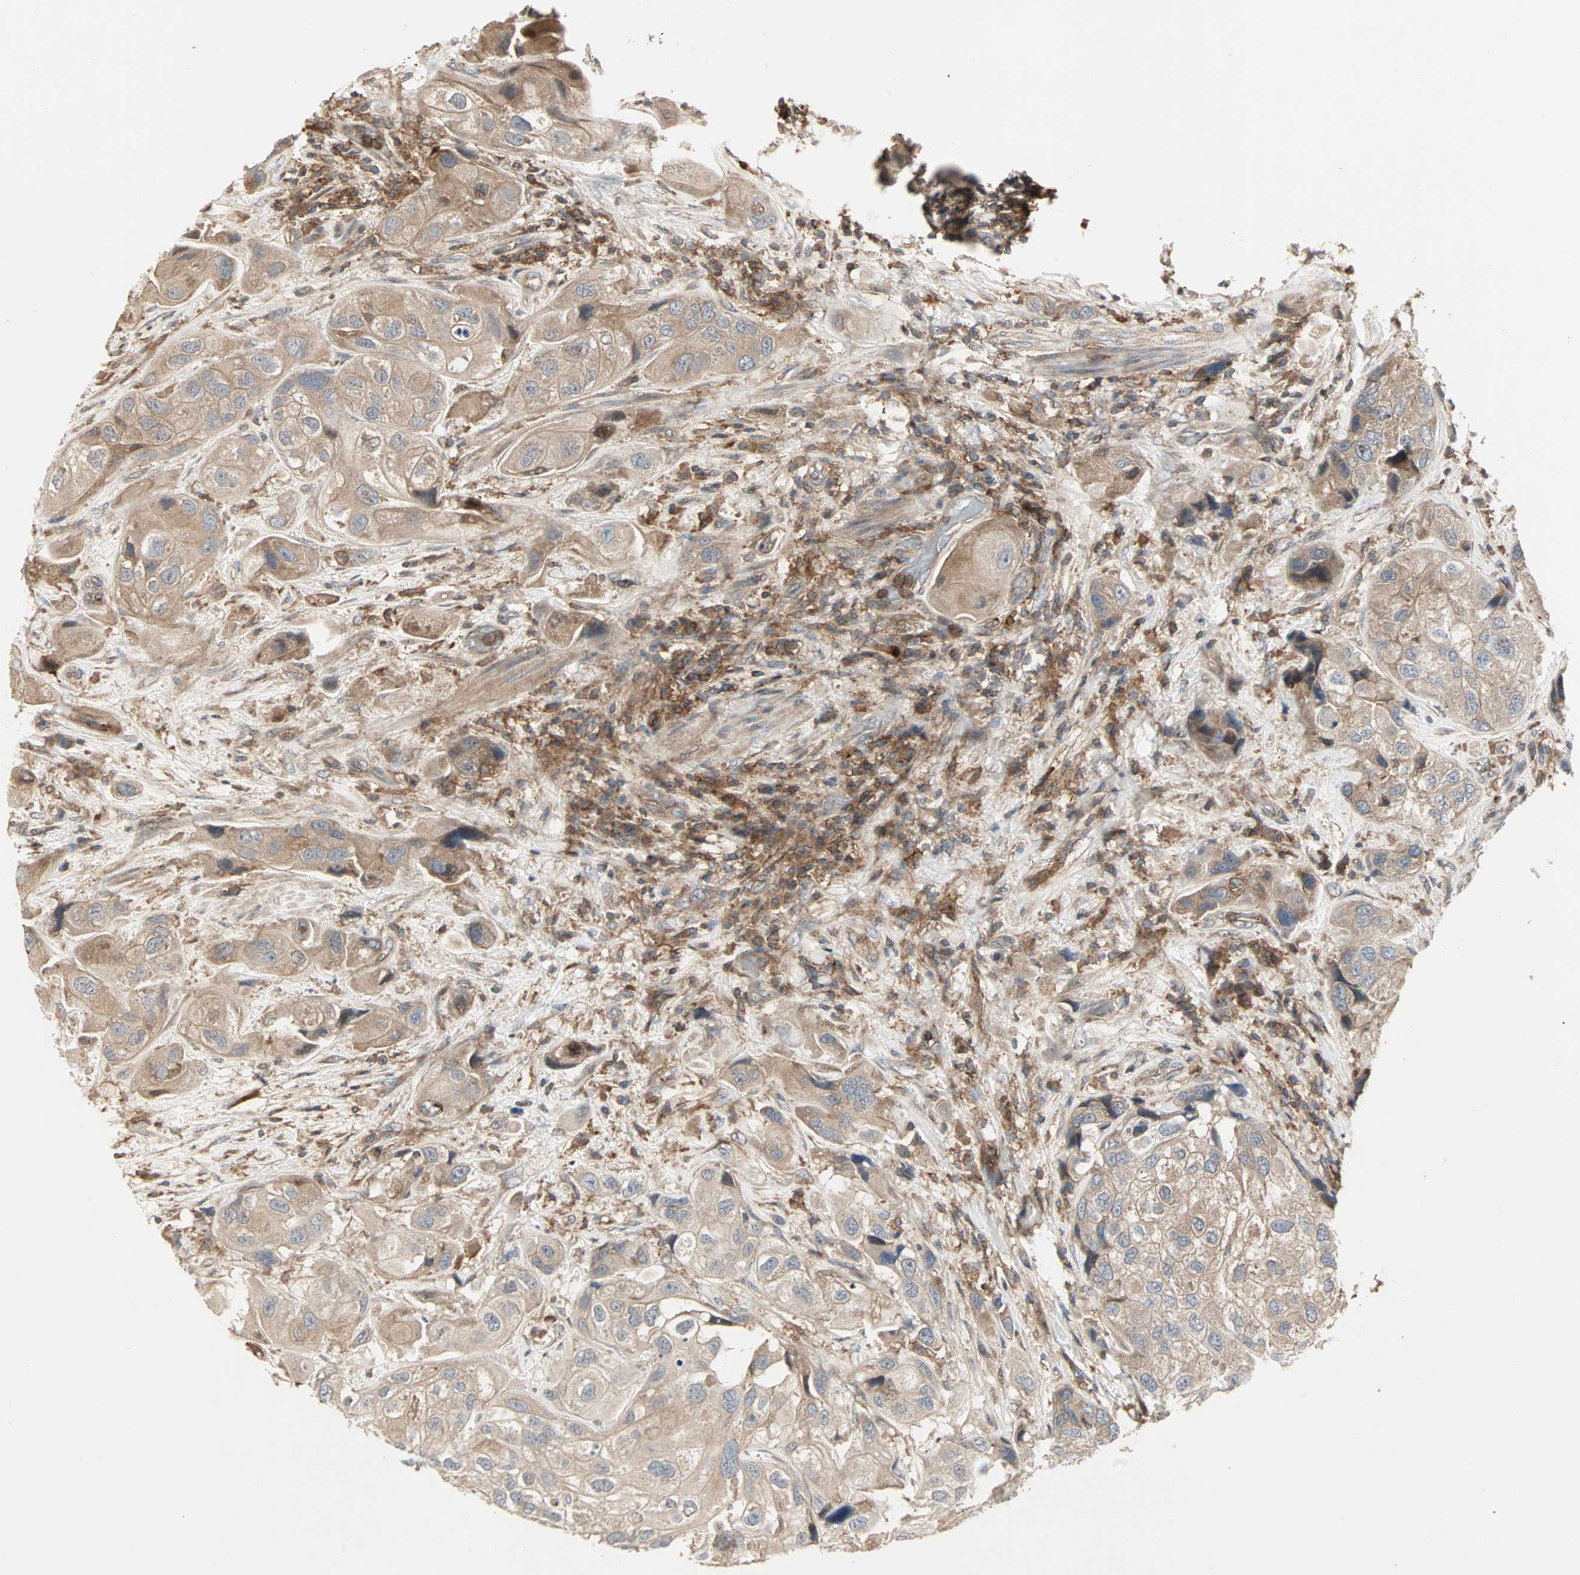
{"staining": {"intensity": "weak", "quantity": ">75%", "location": "cytoplasmic/membranous"}, "tissue": "urothelial cancer", "cell_type": "Tumor cells", "image_type": "cancer", "snomed": [{"axis": "morphology", "description": "Urothelial carcinoma, High grade"}, {"axis": "topography", "description": "Urinary bladder"}], "caption": "This micrograph shows urothelial carcinoma (high-grade) stained with IHC to label a protein in brown. The cytoplasmic/membranous of tumor cells show weak positivity for the protein. Nuclei are counter-stained blue.", "gene": "GNAI2", "patient": {"sex": "female", "age": 64}}